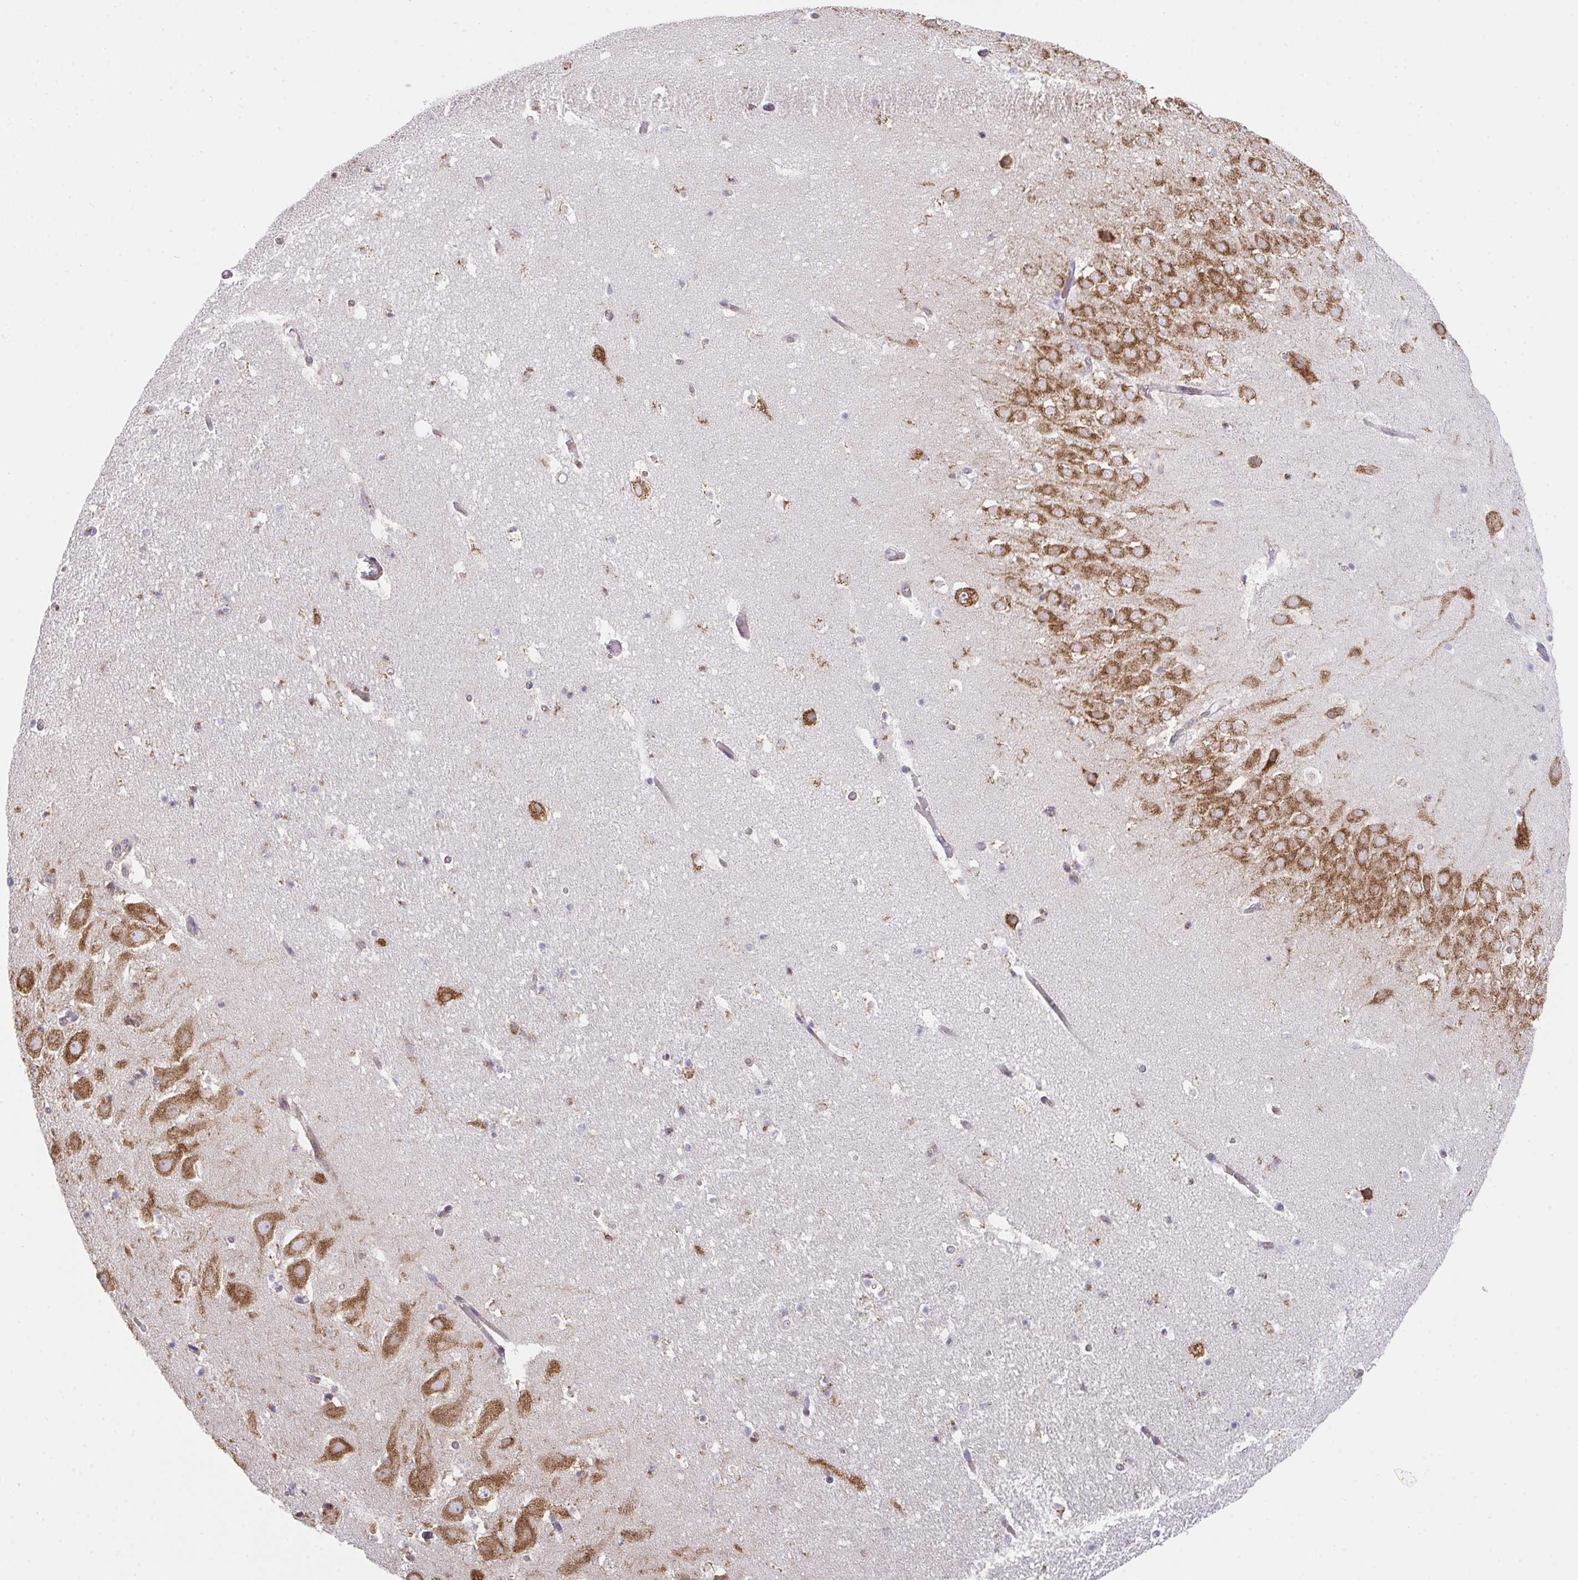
{"staining": {"intensity": "moderate", "quantity": "<25%", "location": "cytoplasmic/membranous"}, "tissue": "hippocampus", "cell_type": "Glial cells", "image_type": "normal", "snomed": [{"axis": "morphology", "description": "Normal tissue, NOS"}, {"axis": "topography", "description": "Hippocampus"}], "caption": "The immunohistochemical stain shows moderate cytoplasmic/membranous positivity in glial cells of benign hippocampus. Immunohistochemistry (ihc) stains the protein in brown and the nuclei are stained blue.", "gene": "MIA3", "patient": {"sex": "female", "age": 42}}